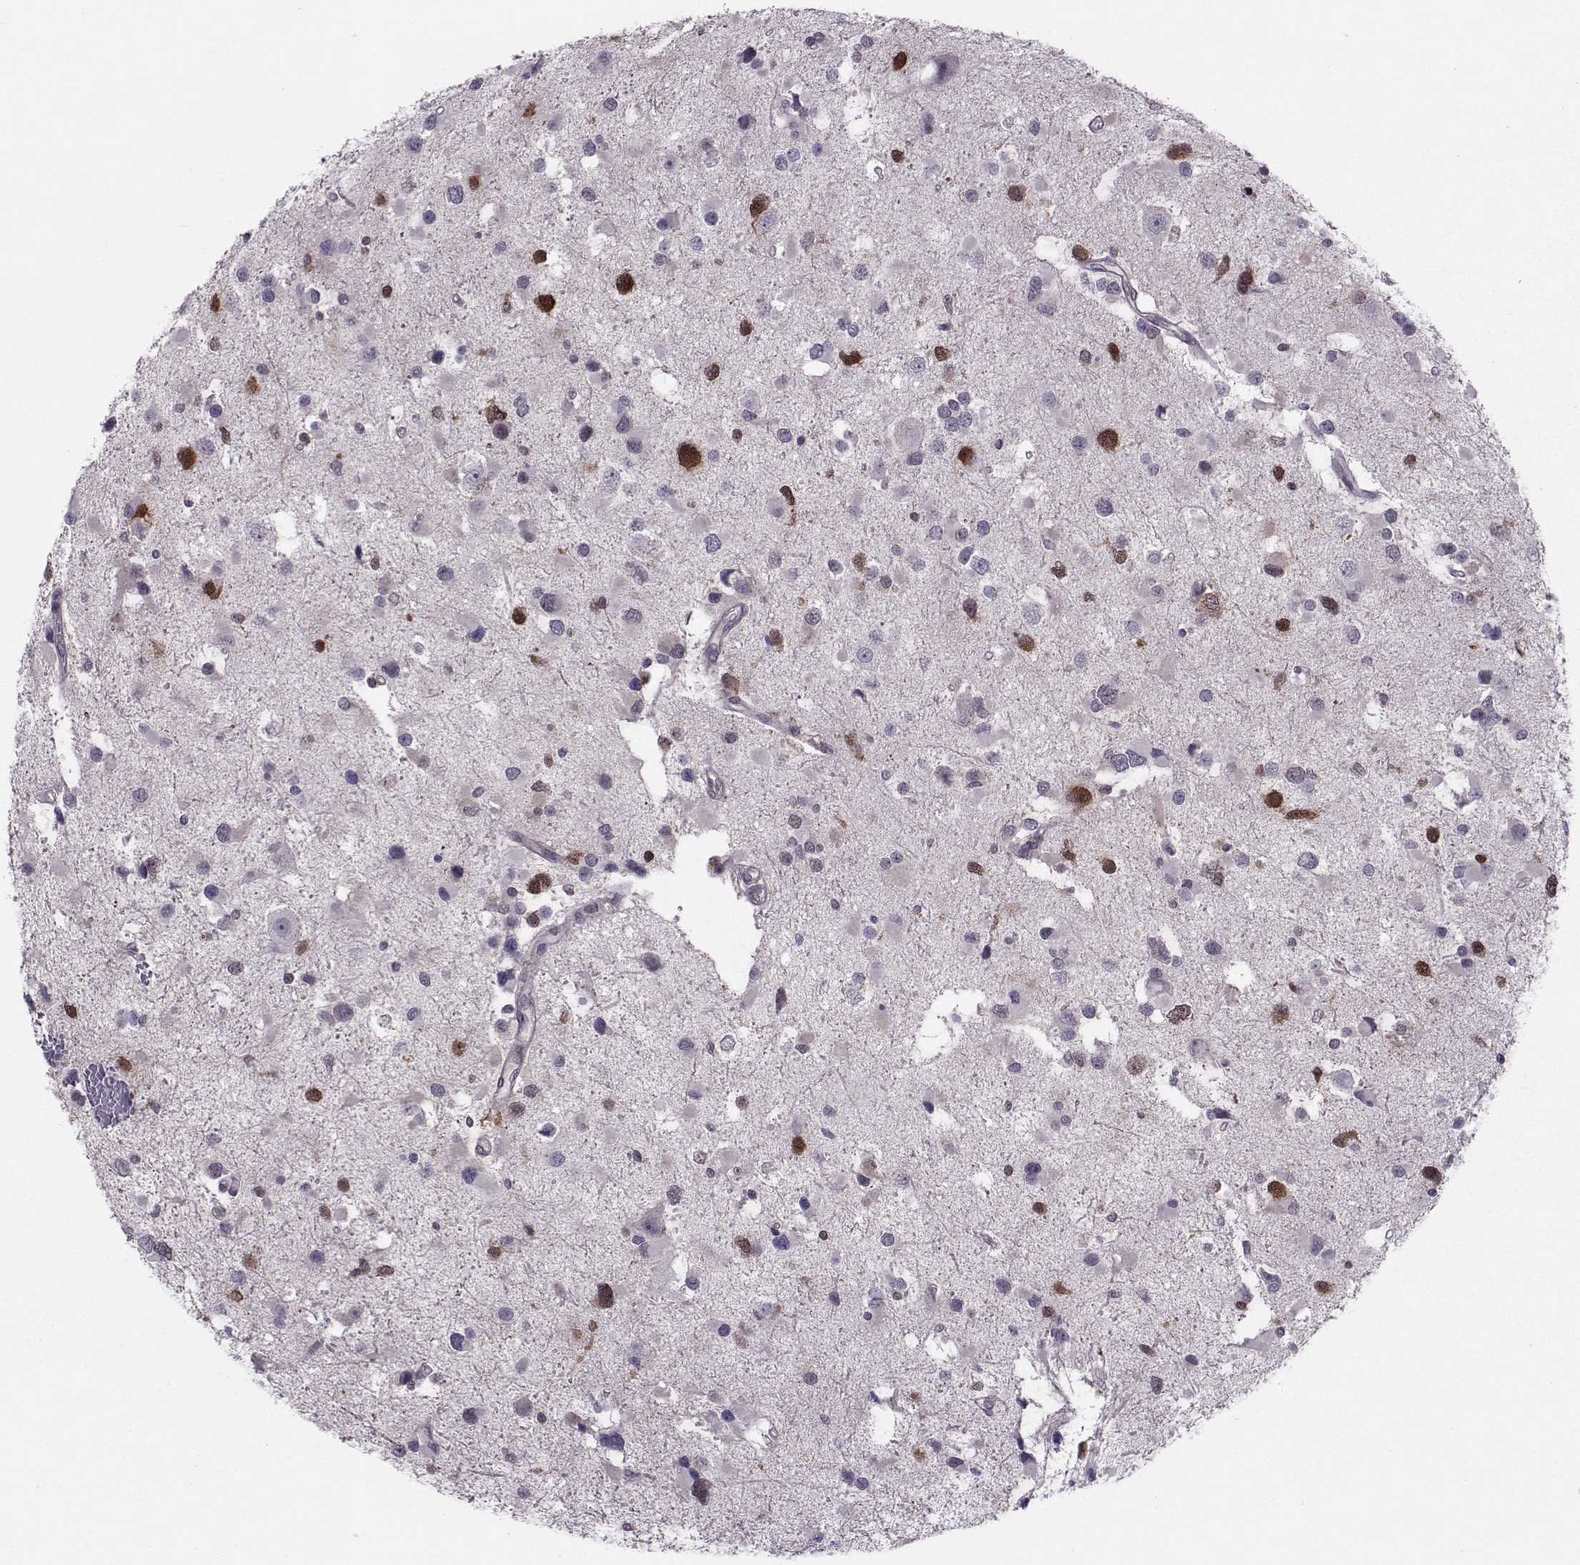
{"staining": {"intensity": "negative", "quantity": "none", "location": "none"}, "tissue": "glioma", "cell_type": "Tumor cells", "image_type": "cancer", "snomed": [{"axis": "morphology", "description": "Glioma, malignant, Low grade"}, {"axis": "topography", "description": "Brain"}], "caption": "The histopathology image exhibits no significant expression in tumor cells of malignant glioma (low-grade). (DAB (3,3'-diaminobenzidine) immunohistochemistry (IHC) with hematoxylin counter stain).", "gene": "CDK4", "patient": {"sex": "female", "age": 32}}